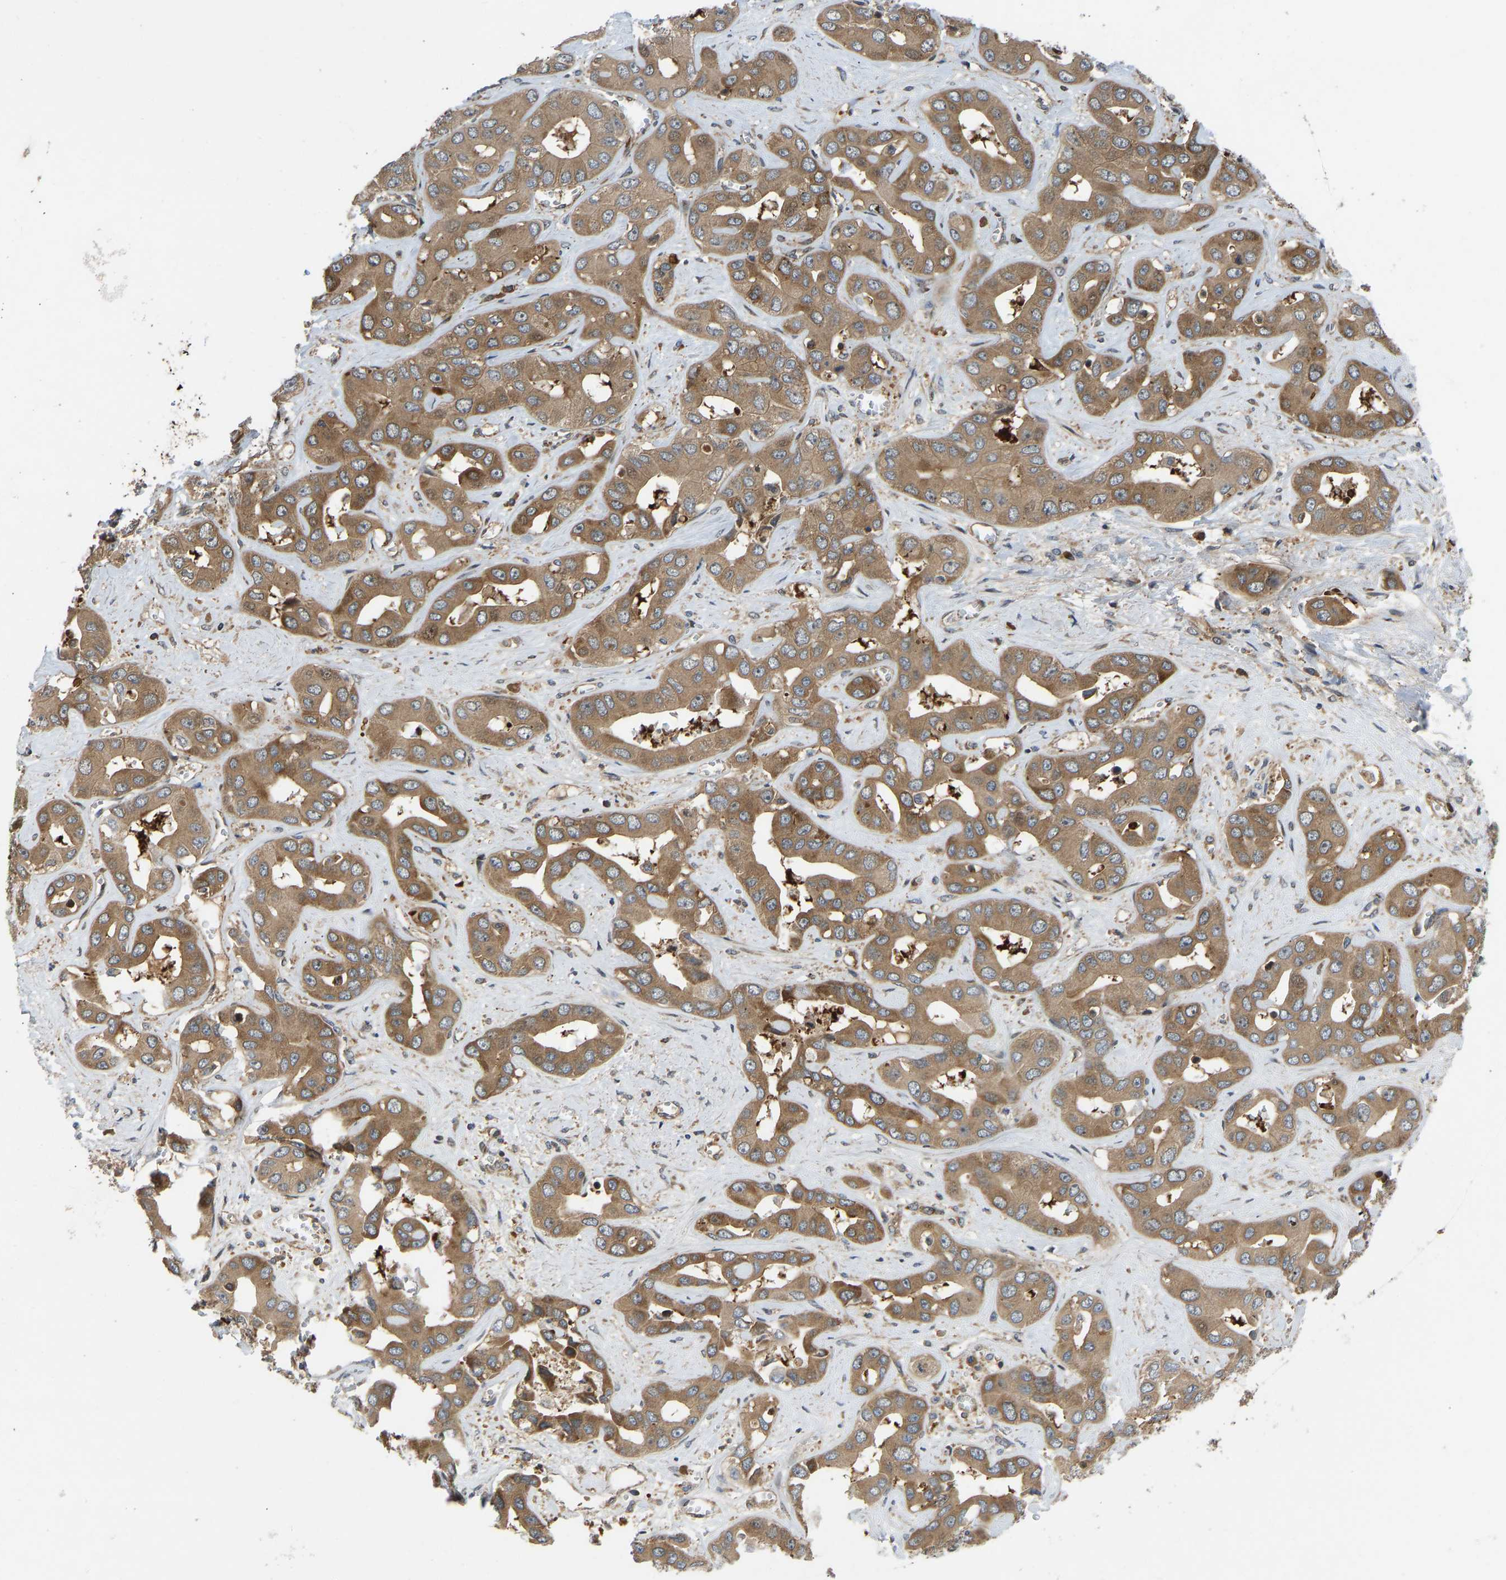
{"staining": {"intensity": "moderate", "quantity": ">75%", "location": "cytoplasmic/membranous"}, "tissue": "liver cancer", "cell_type": "Tumor cells", "image_type": "cancer", "snomed": [{"axis": "morphology", "description": "Cholangiocarcinoma"}, {"axis": "topography", "description": "Liver"}], "caption": "This is an image of IHC staining of cholangiocarcinoma (liver), which shows moderate expression in the cytoplasmic/membranous of tumor cells.", "gene": "RASGRF2", "patient": {"sex": "female", "age": 52}}